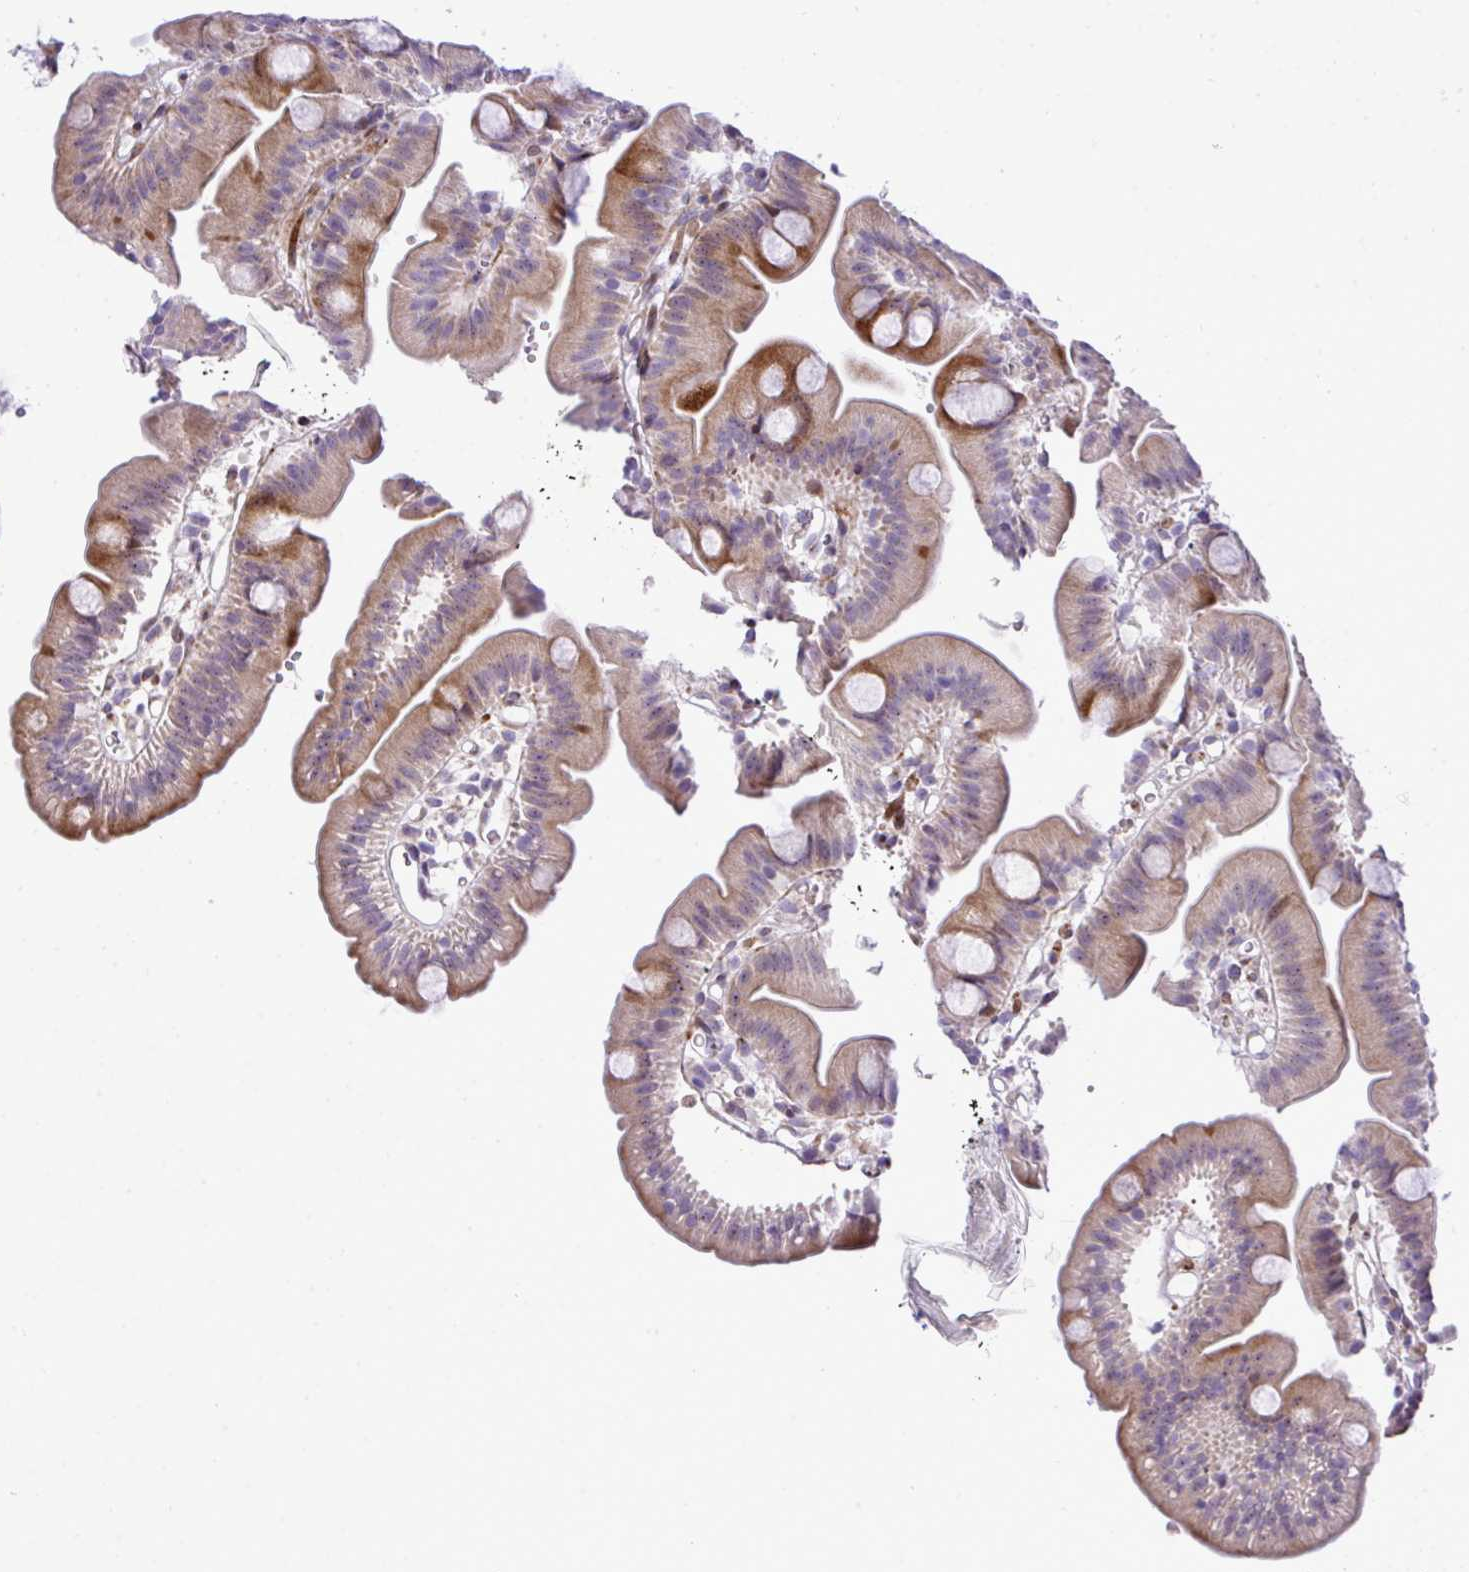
{"staining": {"intensity": "strong", "quantity": "25%-75%", "location": "cytoplasmic/membranous"}, "tissue": "small intestine", "cell_type": "Glandular cells", "image_type": "normal", "snomed": [{"axis": "morphology", "description": "Normal tissue, NOS"}, {"axis": "topography", "description": "Small intestine"}], "caption": "Strong cytoplasmic/membranous protein staining is identified in about 25%-75% of glandular cells in small intestine. (DAB = brown stain, brightfield microscopy at high magnification).", "gene": "CASTOR2", "patient": {"sex": "female", "age": 68}}